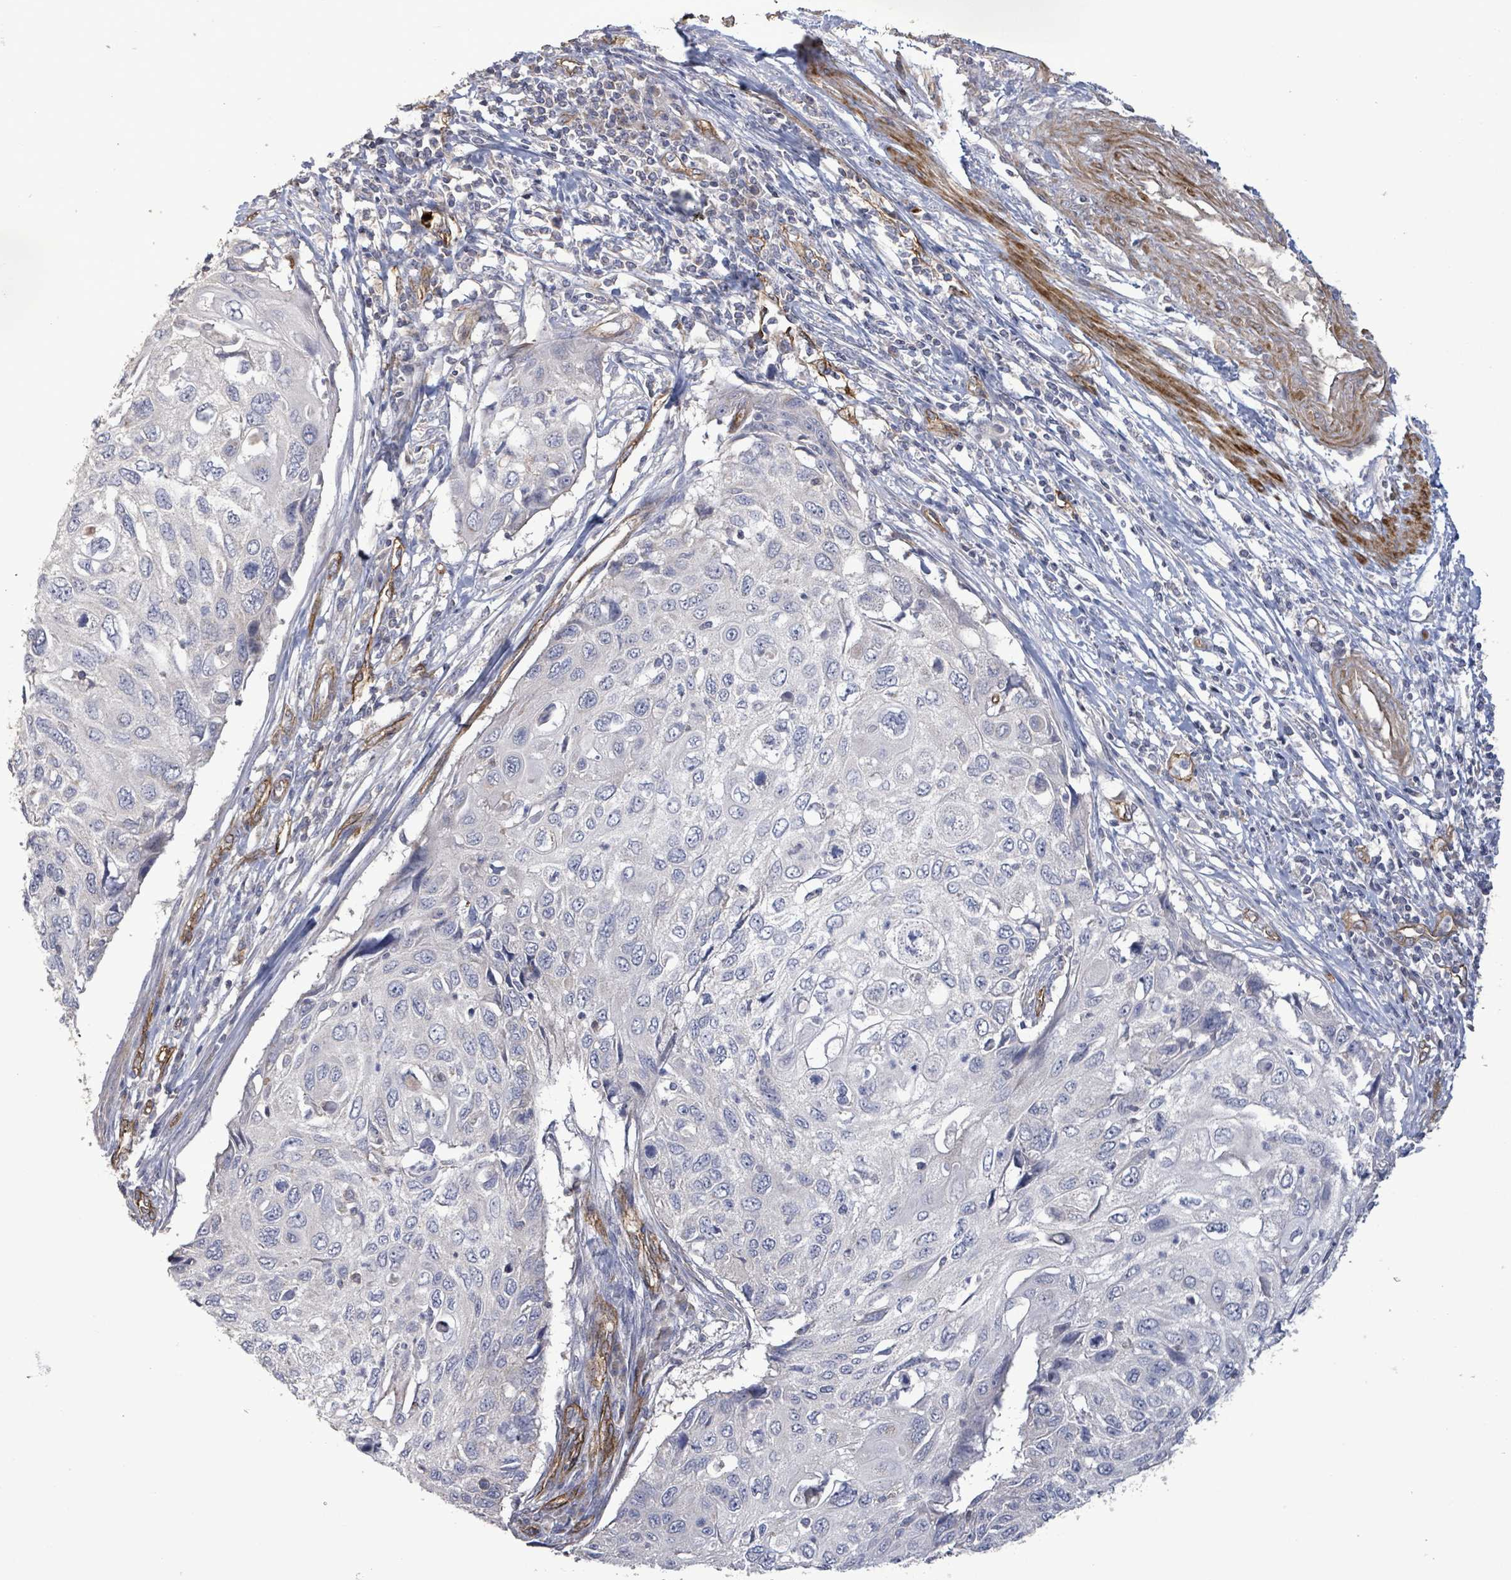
{"staining": {"intensity": "negative", "quantity": "none", "location": "none"}, "tissue": "cervical cancer", "cell_type": "Tumor cells", "image_type": "cancer", "snomed": [{"axis": "morphology", "description": "Squamous cell carcinoma, NOS"}, {"axis": "topography", "description": "Cervix"}], "caption": "Tumor cells show no significant protein positivity in cervical cancer.", "gene": "KANK3", "patient": {"sex": "female", "age": 70}}